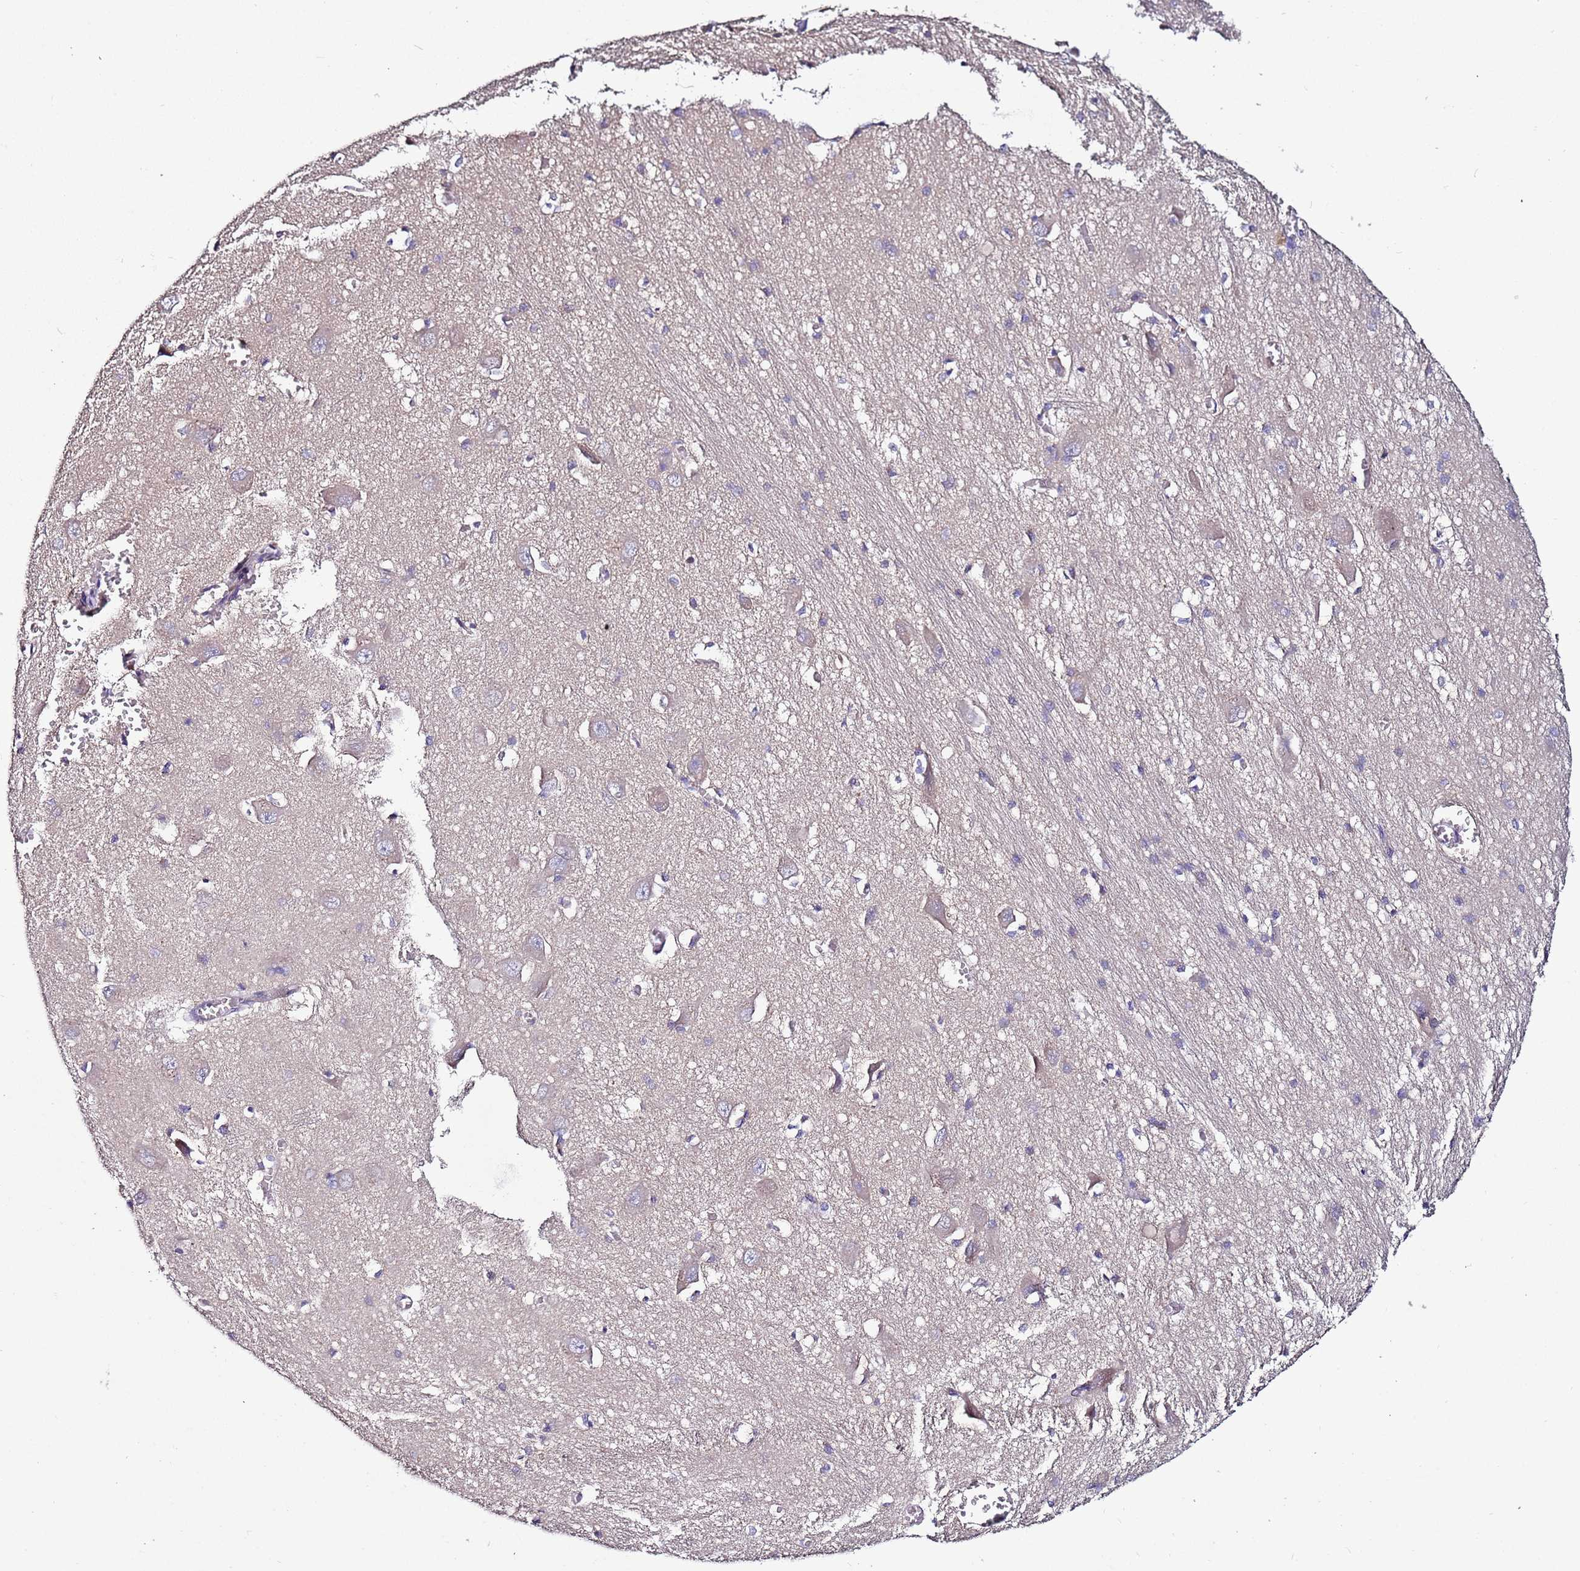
{"staining": {"intensity": "negative", "quantity": "none", "location": "none"}, "tissue": "caudate", "cell_type": "Glial cells", "image_type": "normal", "snomed": [{"axis": "morphology", "description": "Normal tissue, NOS"}, {"axis": "topography", "description": "Lateral ventricle wall"}], "caption": "Immunohistochemical staining of unremarkable caudate displays no significant positivity in glial cells. The staining is performed using DAB (3,3'-diaminobenzidine) brown chromogen with nuclei counter-stained in using hematoxylin.", "gene": "IGIP", "patient": {"sex": "male", "age": 37}}